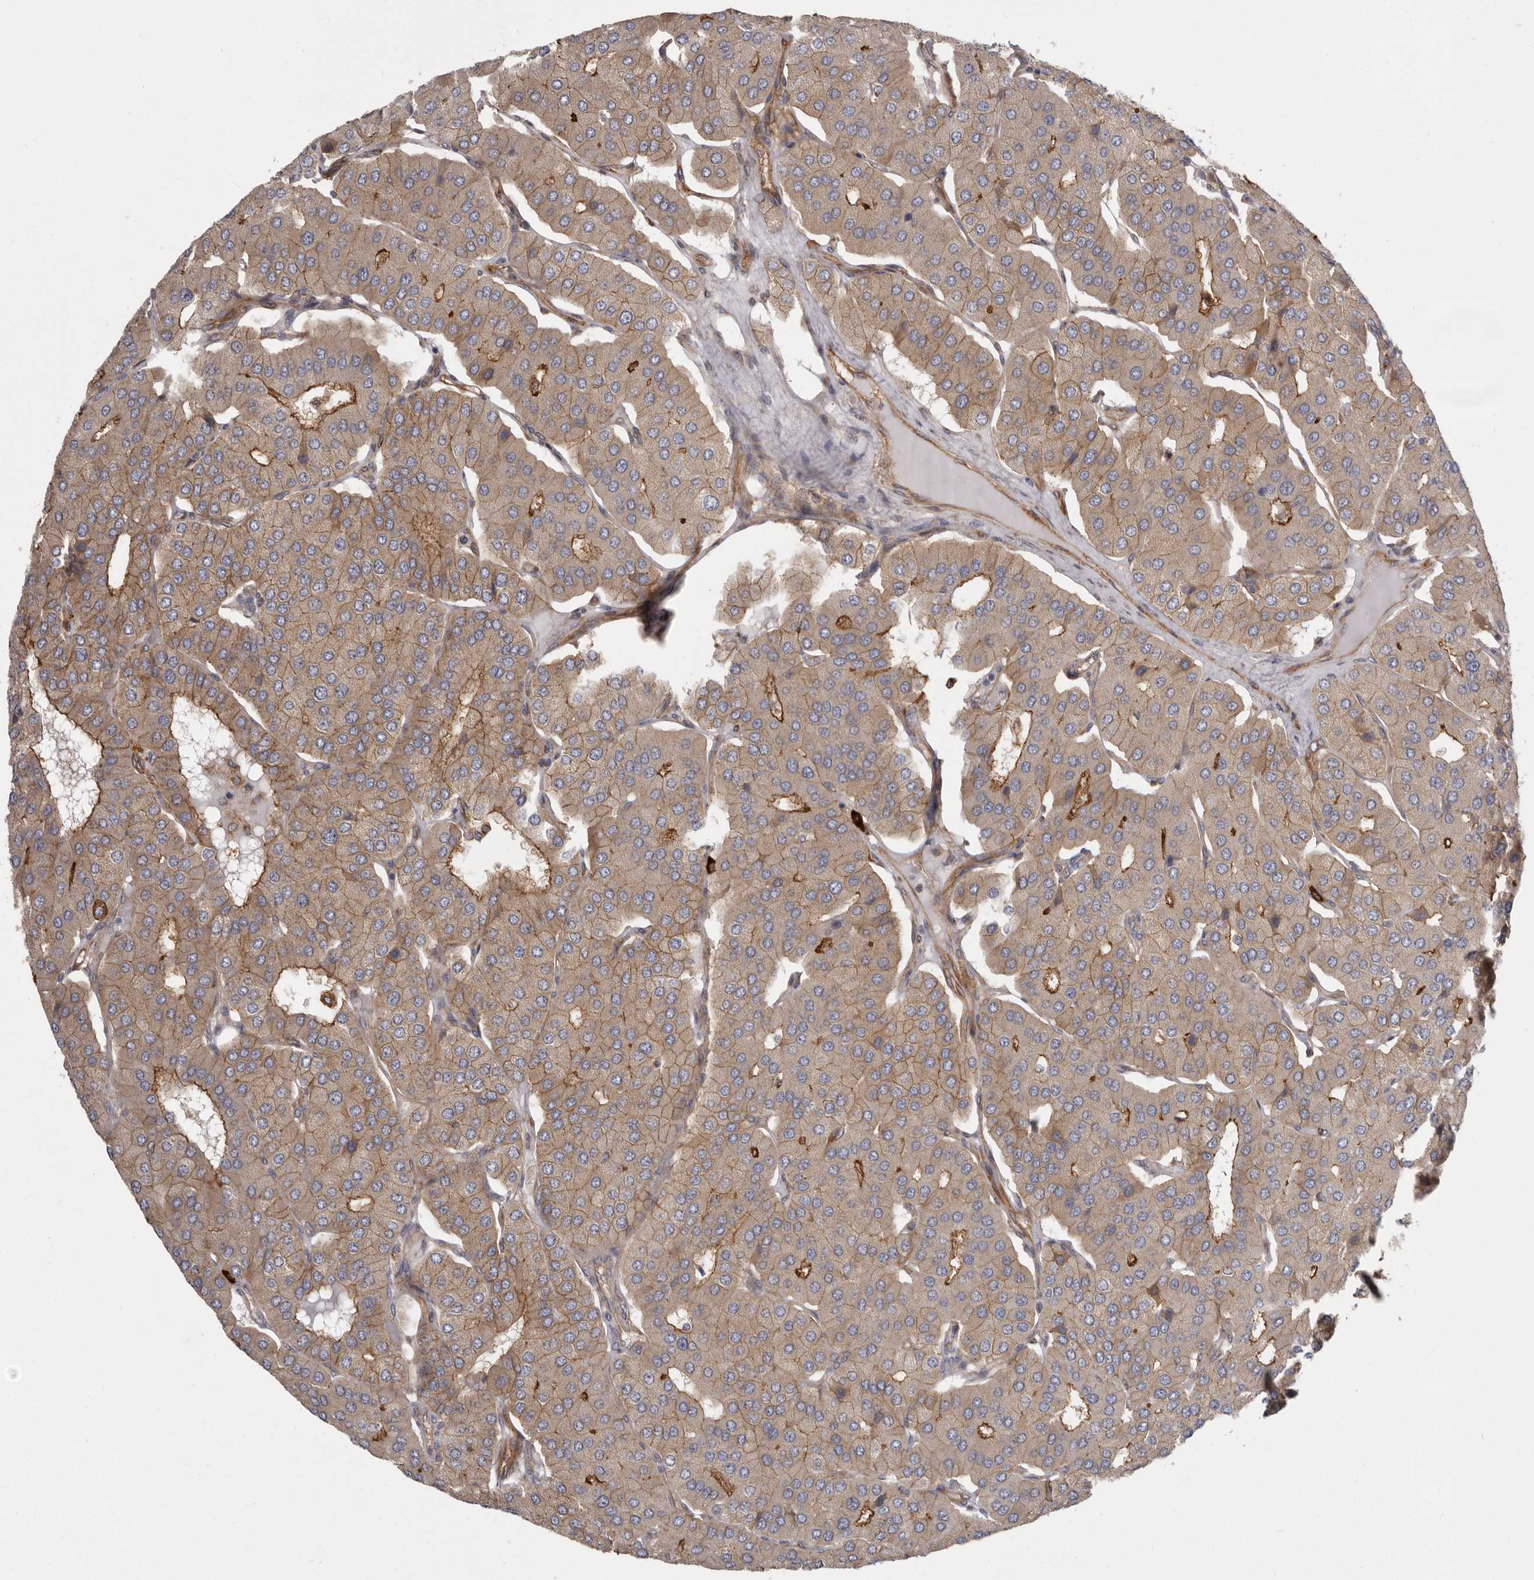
{"staining": {"intensity": "moderate", "quantity": ">75%", "location": "cytoplasmic/membranous"}, "tissue": "parathyroid gland", "cell_type": "Glandular cells", "image_type": "normal", "snomed": [{"axis": "morphology", "description": "Normal tissue, NOS"}, {"axis": "morphology", "description": "Adenoma, NOS"}, {"axis": "topography", "description": "Parathyroid gland"}], "caption": "Brown immunohistochemical staining in unremarkable parathyroid gland displays moderate cytoplasmic/membranous staining in approximately >75% of glandular cells. The protein is shown in brown color, while the nuclei are stained blue.", "gene": "ENAH", "patient": {"sex": "female", "age": 86}}